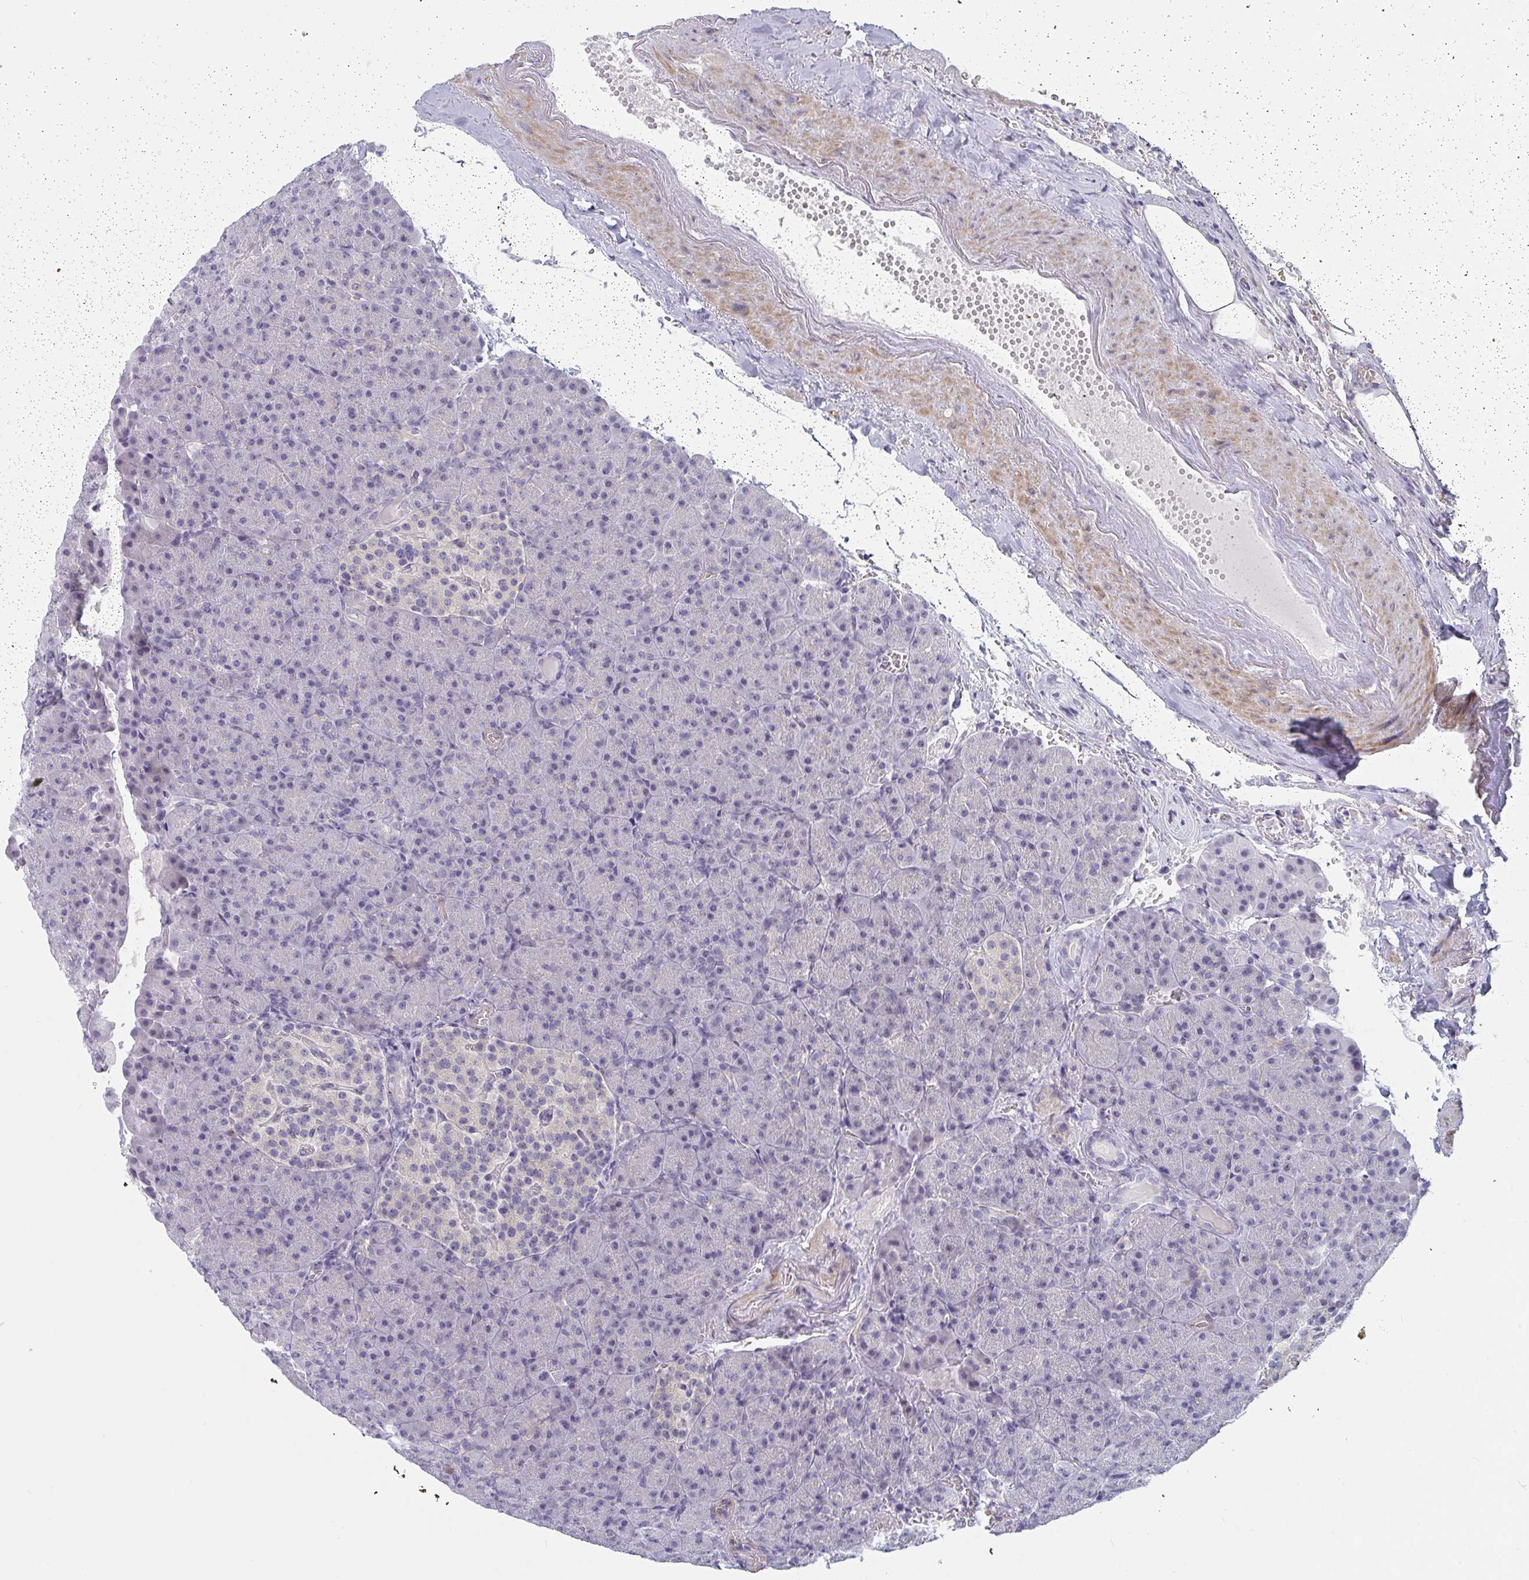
{"staining": {"intensity": "weak", "quantity": "25%-75%", "location": "nuclear"}, "tissue": "pancreas", "cell_type": "Exocrine glandular cells", "image_type": "normal", "snomed": [{"axis": "morphology", "description": "Normal tissue, NOS"}, {"axis": "topography", "description": "Pancreas"}], "caption": "A high-resolution histopathology image shows immunohistochemistry staining of benign pancreas, which shows weak nuclear positivity in approximately 25%-75% of exocrine glandular cells.", "gene": "CENPT", "patient": {"sex": "female", "age": 74}}